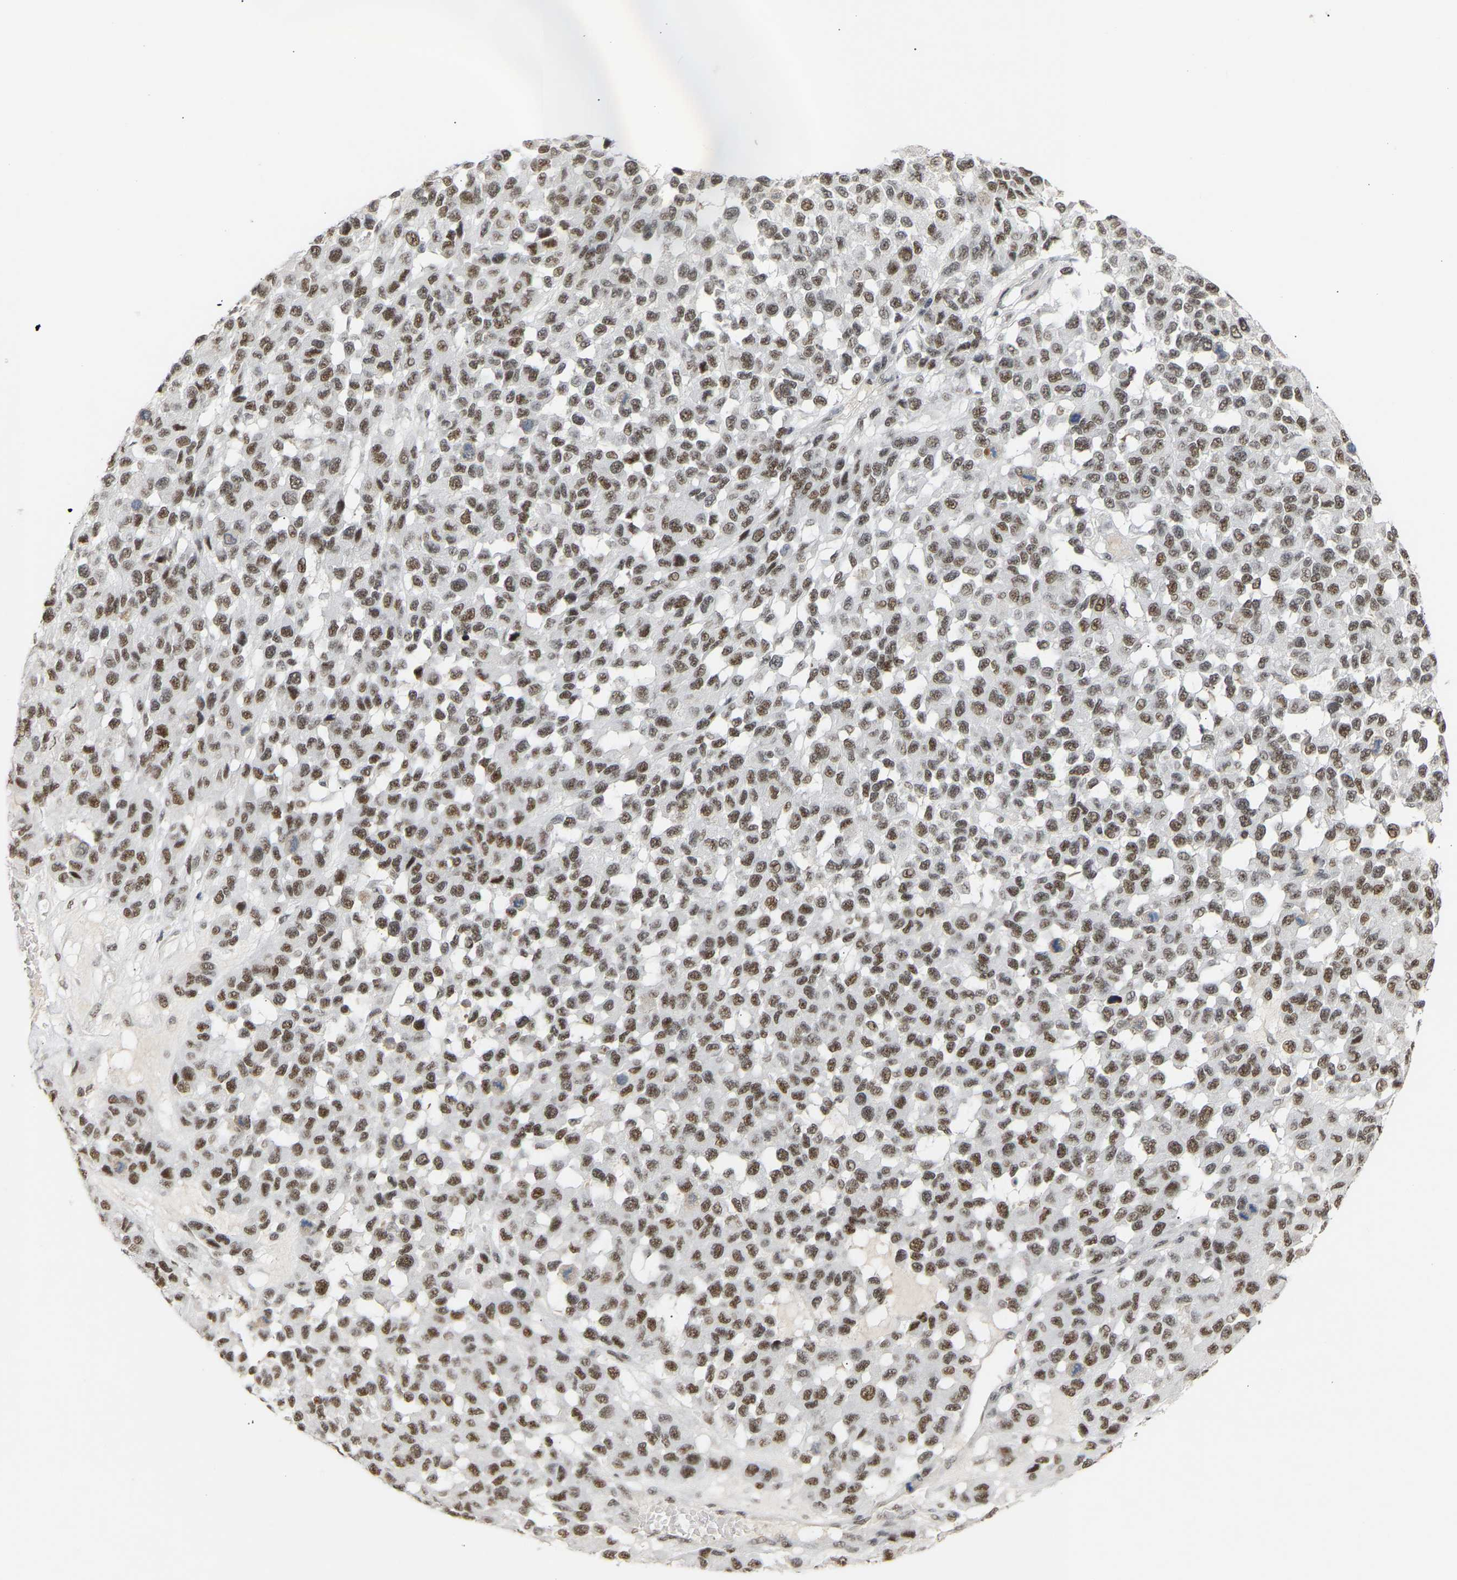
{"staining": {"intensity": "moderate", "quantity": ">75%", "location": "nuclear"}, "tissue": "melanoma", "cell_type": "Tumor cells", "image_type": "cancer", "snomed": [{"axis": "morphology", "description": "Malignant melanoma, NOS"}, {"axis": "topography", "description": "Skin"}], "caption": "Immunohistochemistry of human melanoma exhibits medium levels of moderate nuclear positivity in approximately >75% of tumor cells.", "gene": "NELFB", "patient": {"sex": "male", "age": 62}}